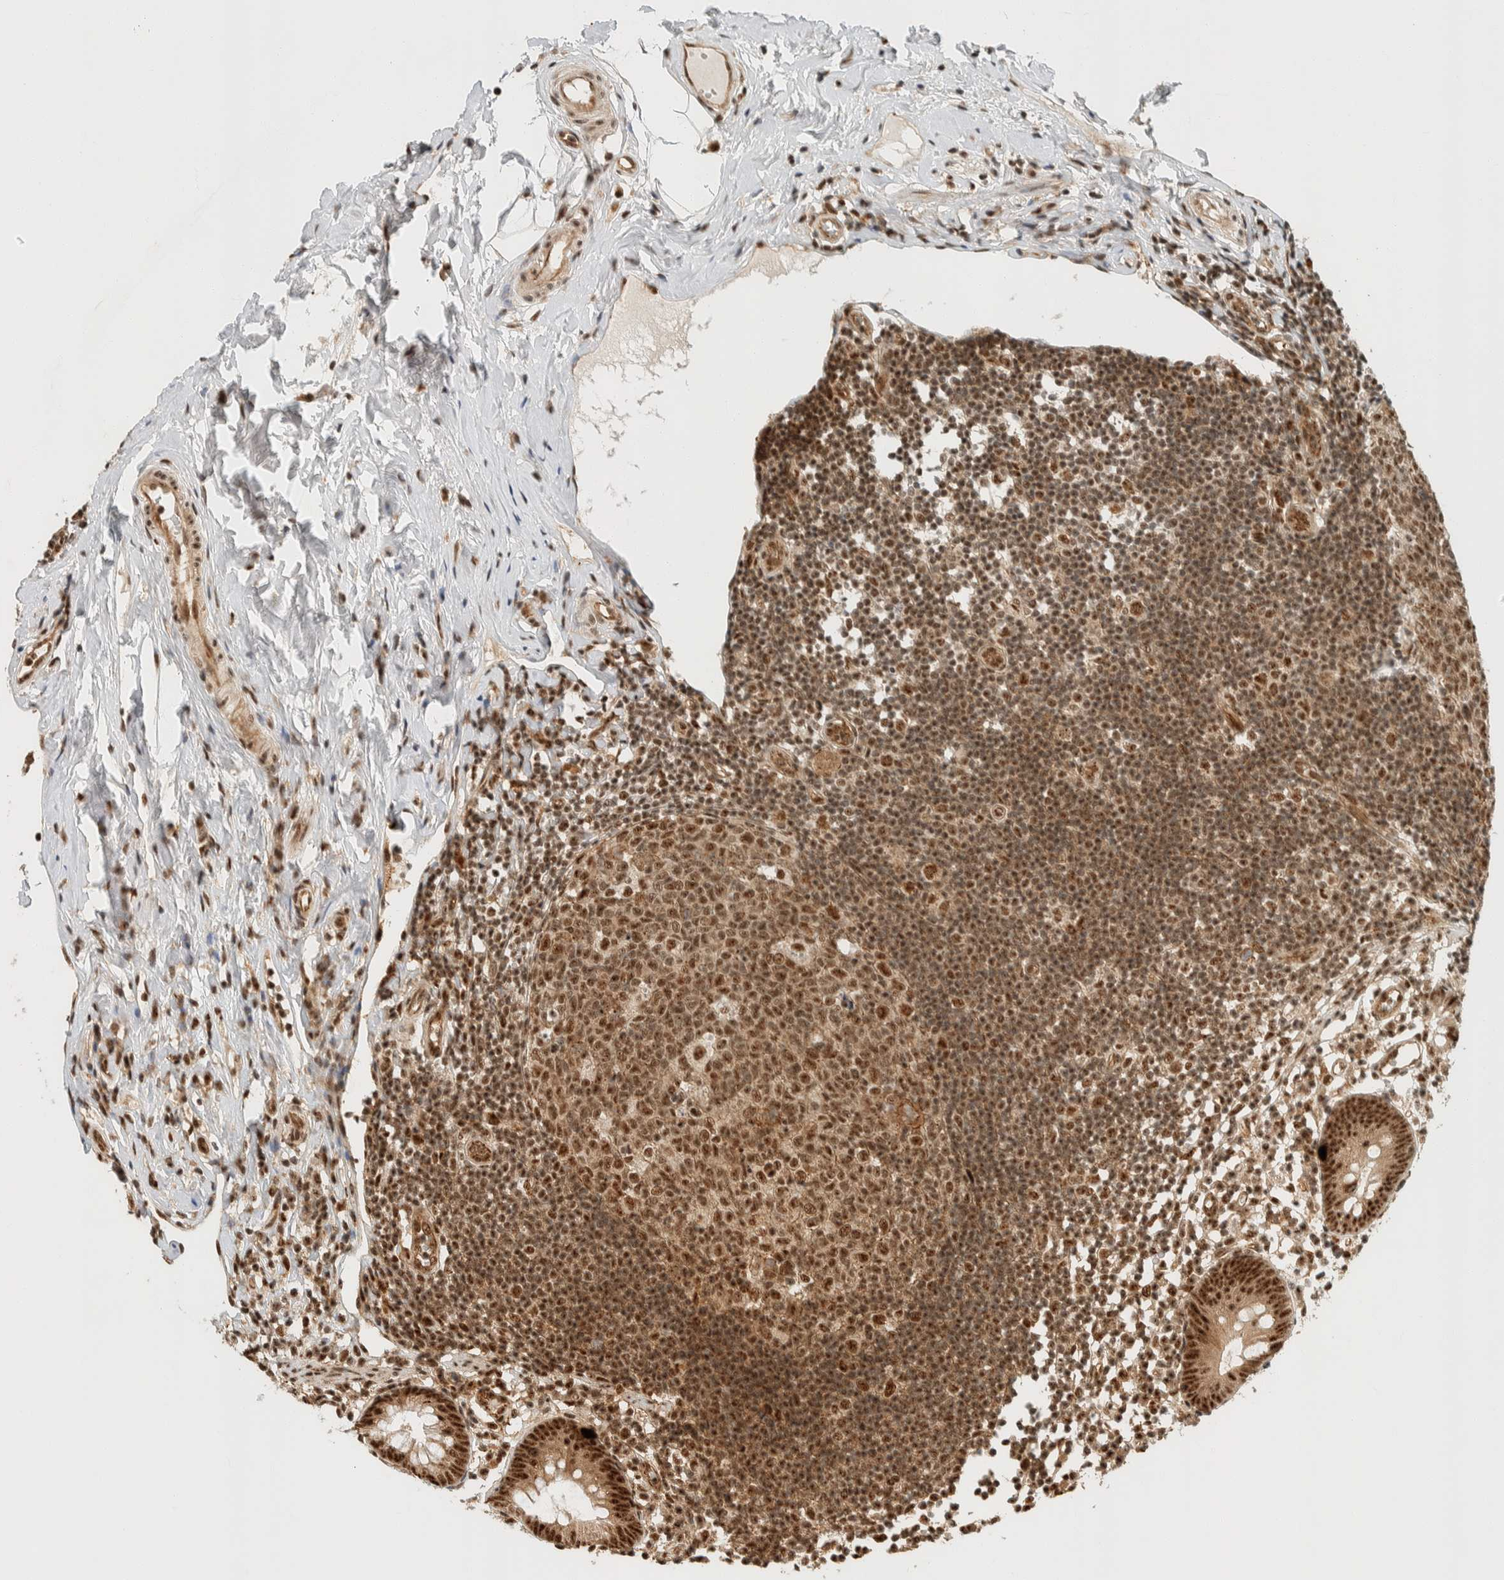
{"staining": {"intensity": "strong", "quantity": ">75%", "location": "nuclear"}, "tissue": "appendix", "cell_type": "Glandular cells", "image_type": "normal", "snomed": [{"axis": "morphology", "description": "Normal tissue, NOS"}, {"axis": "topography", "description": "Appendix"}], "caption": "High-power microscopy captured an immunohistochemistry (IHC) micrograph of normal appendix, revealing strong nuclear expression in approximately >75% of glandular cells.", "gene": "SIK1", "patient": {"sex": "female", "age": 20}}